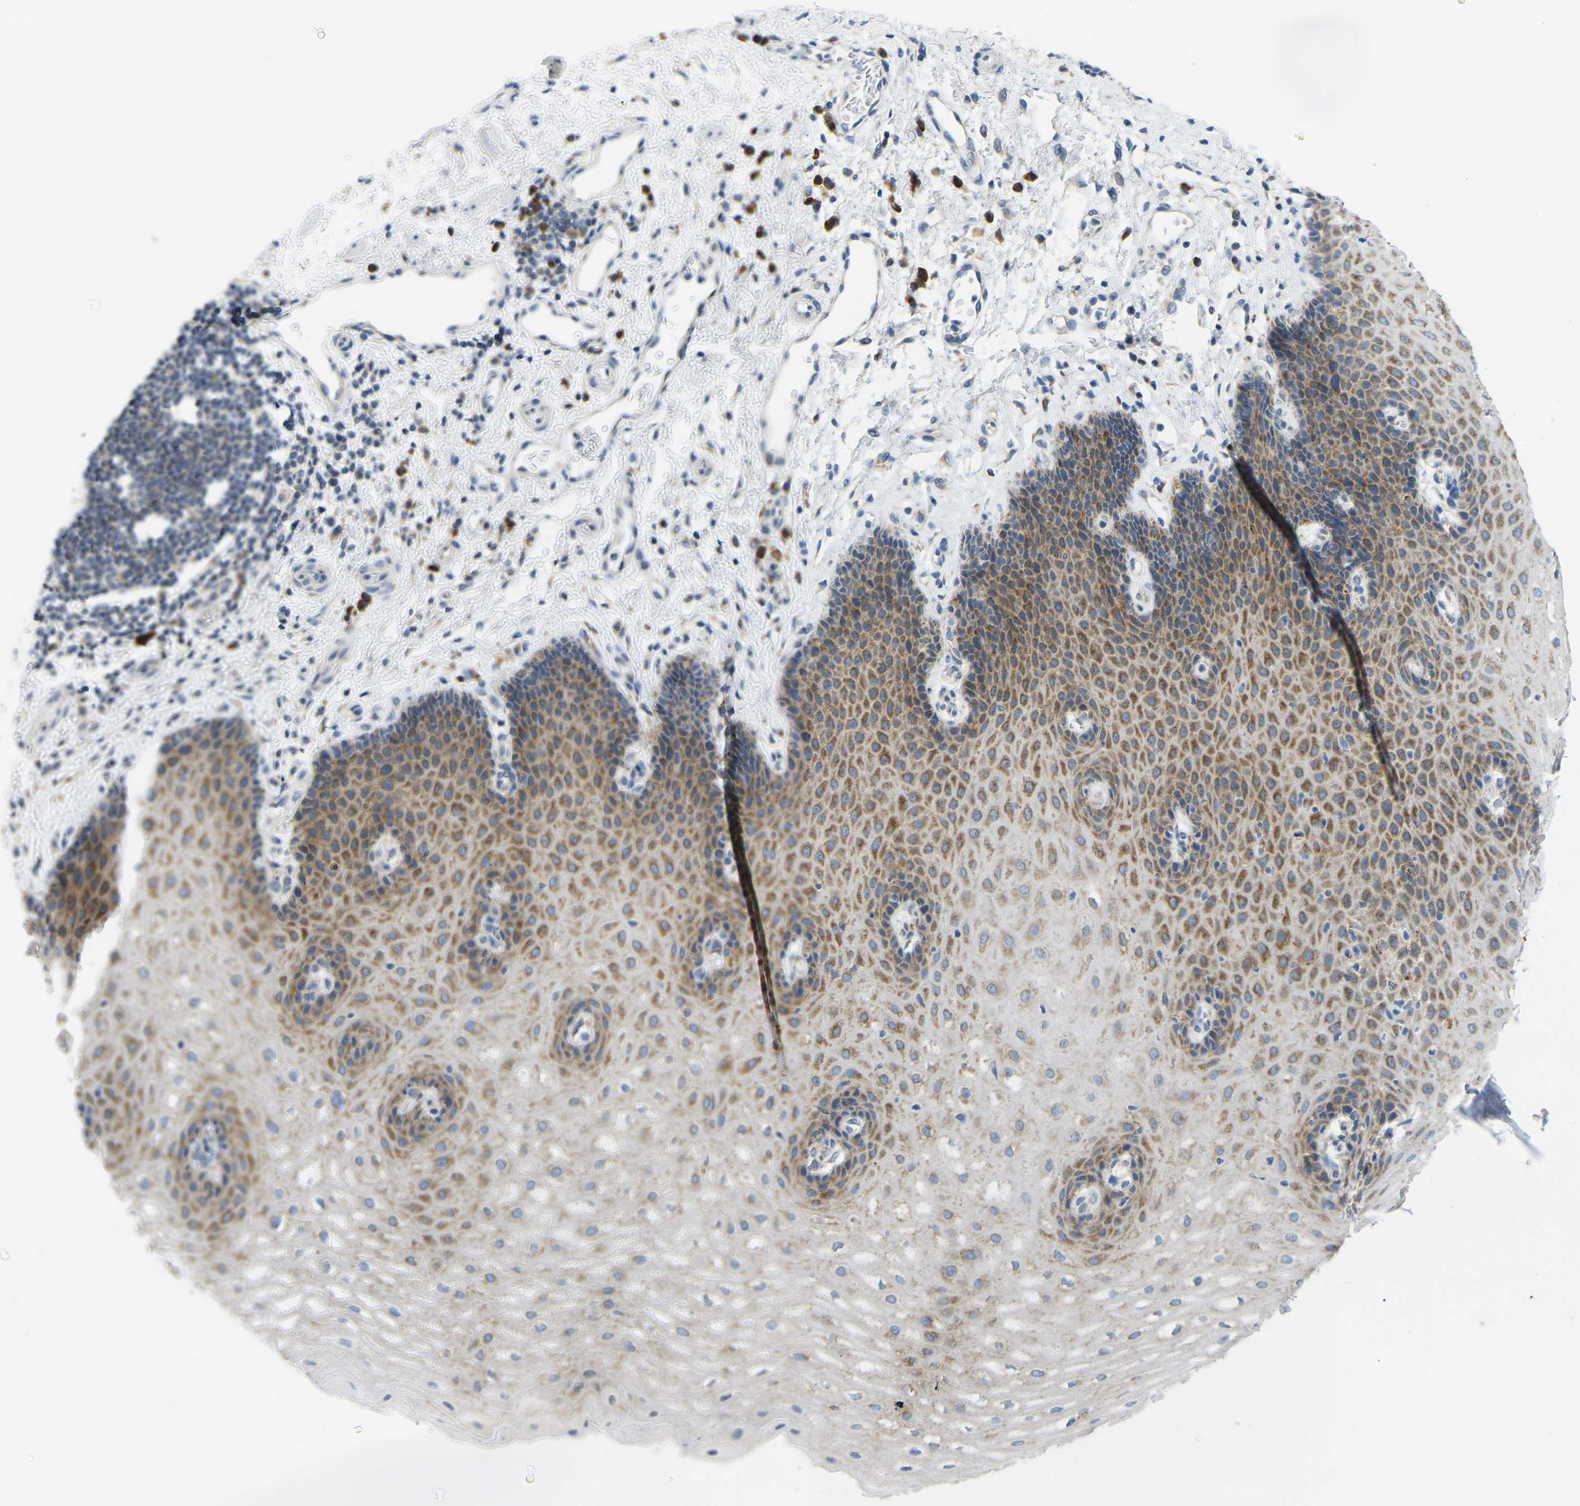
{"staining": {"intensity": "moderate", "quantity": ">75%", "location": "cytoplasmic/membranous"}, "tissue": "esophagus", "cell_type": "Squamous epithelial cells", "image_type": "normal", "snomed": [{"axis": "morphology", "description": "Normal tissue, NOS"}, {"axis": "topography", "description": "Esophagus"}], "caption": "IHC micrograph of benign esophagus: esophagus stained using immunohistochemistry reveals medium levels of moderate protein expression localized specifically in the cytoplasmic/membranous of squamous epithelial cells, appearing as a cytoplasmic/membranous brown color.", "gene": "SND1", "patient": {"sex": "male", "age": 54}}